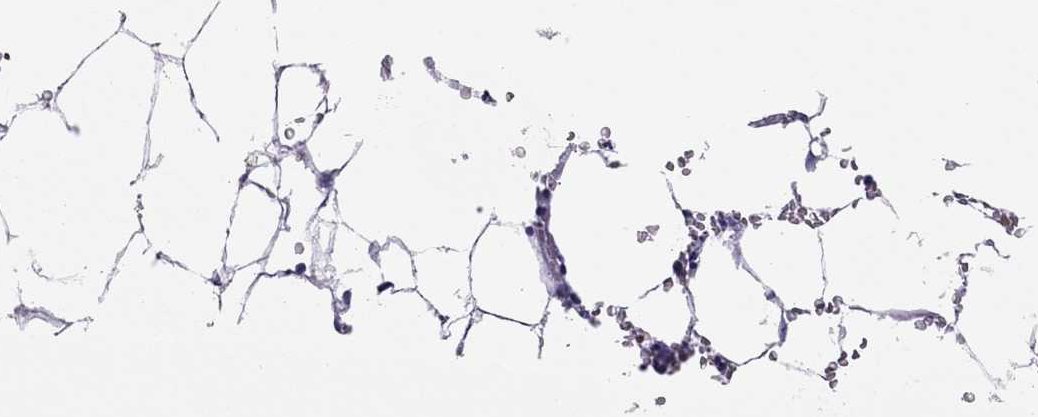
{"staining": {"intensity": "strong", "quantity": "<25%", "location": "cytoplasmic/membranous,nuclear"}, "tissue": "bone marrow", "cell_type": "Hematopoietic cells", "image_type": "normal", "snomed": [{"axis": "morphology", "description": "Normal tissue, NOS"}, {"axis": "topography", "description": "Bone marrow"}], "caption": "Protein expression analysis of benign bone marrow displays strong cytoplasmic/membranous,nuclear expression in approximately <25% of hematopoietic cells. (Stains: DAB (3,3'-diaminobenzidine) in brown, nuclei in blue, Microscopy: brightfield microscopy at high magnification).", "gene": "SLAMF1", "patient": {"sex": "male", "age": 54}}